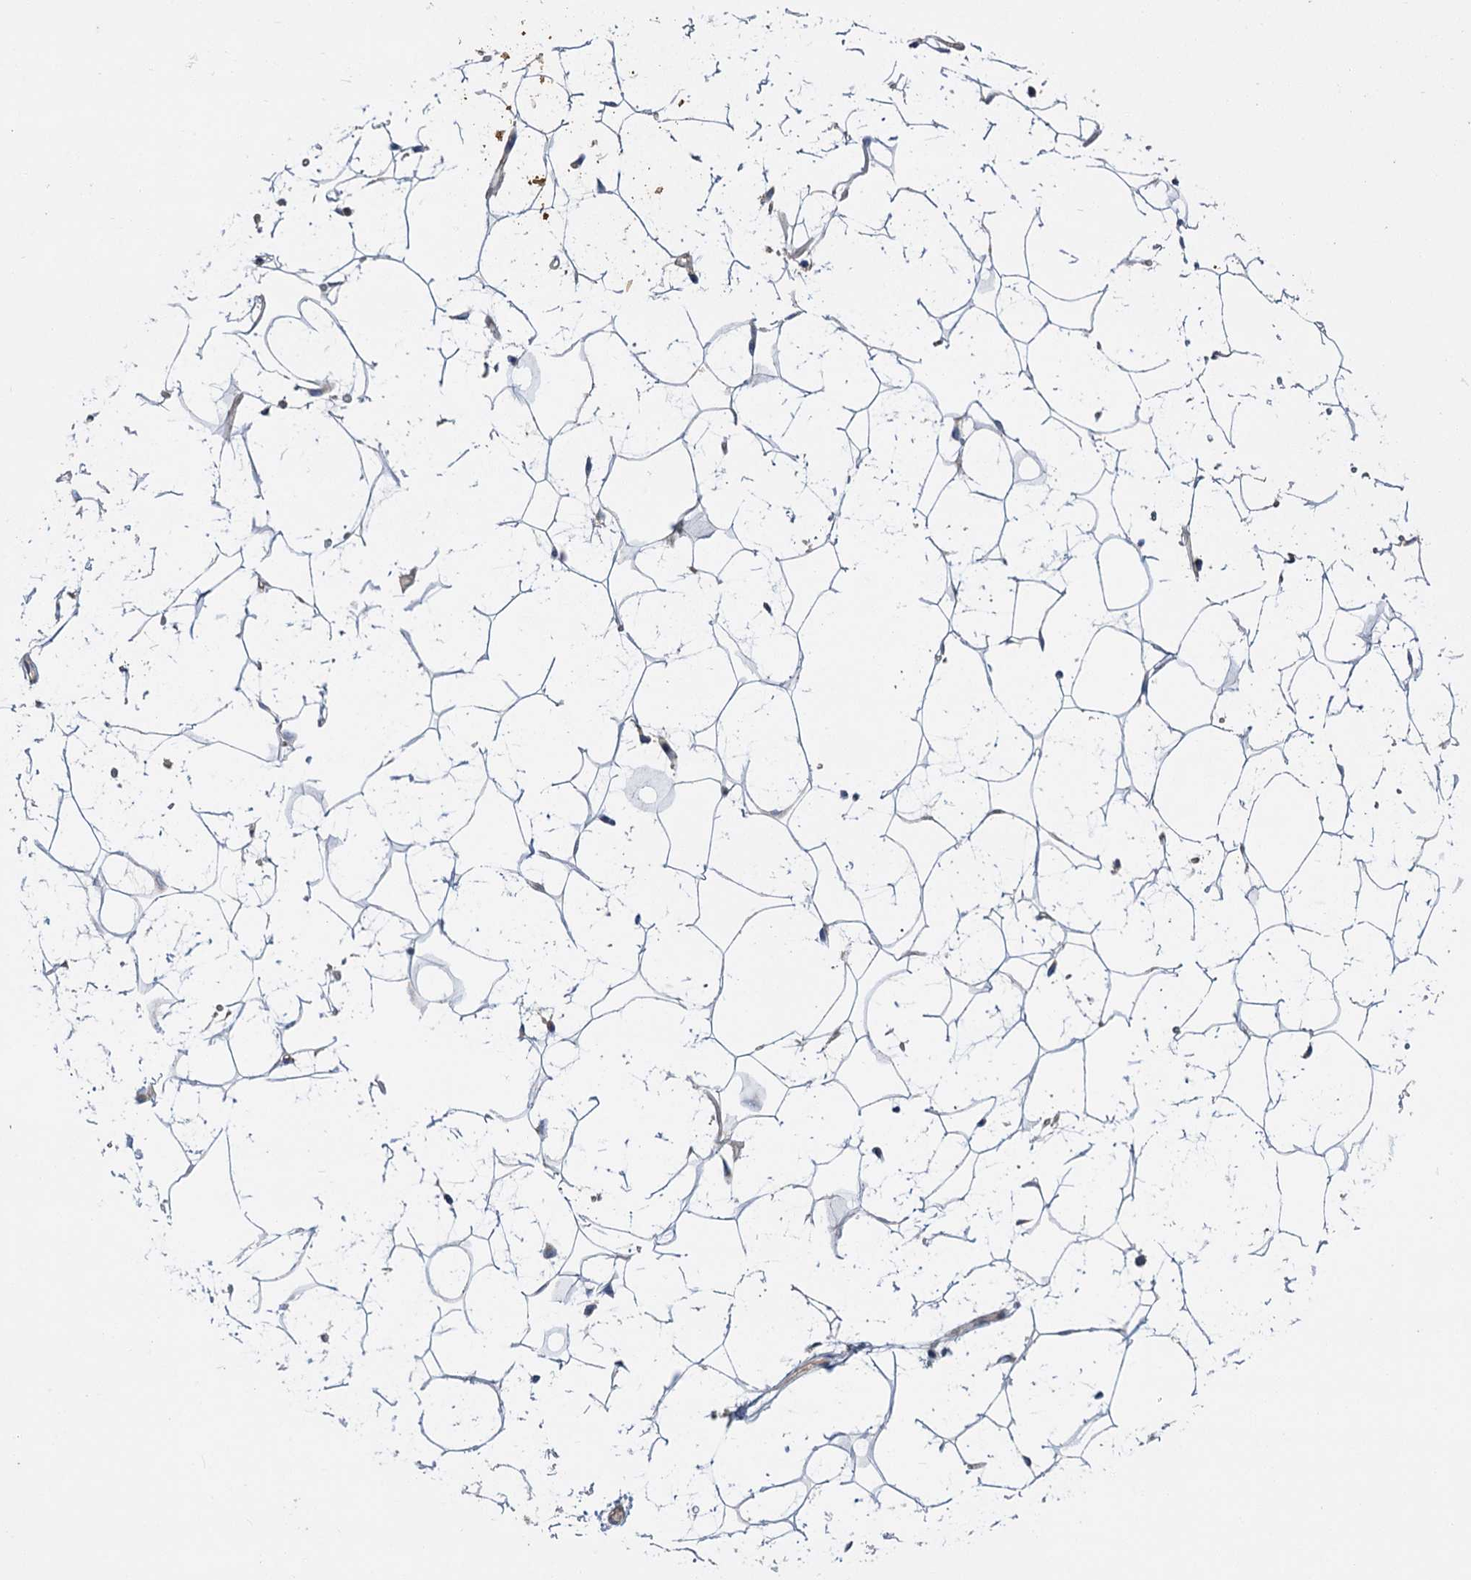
{"staining": {"intensity": "negative", "quantity": "none", "location": "none"}, "tissue": "adipose tissue", "cell_type": "Adipocytes", "image_type": "normal", "snomed": [{"axis": "morphology", "description": "Normal tissue, NOS"}, {"axis": "topography", "description": "Breast"}], "caption": "A histopathology image of human adipose tissue is negative for staining in adipocytes. Nuclei are stained in blue.", "gene": "DYNC2H1", "patient": {"sex": "female", "age": 26}}